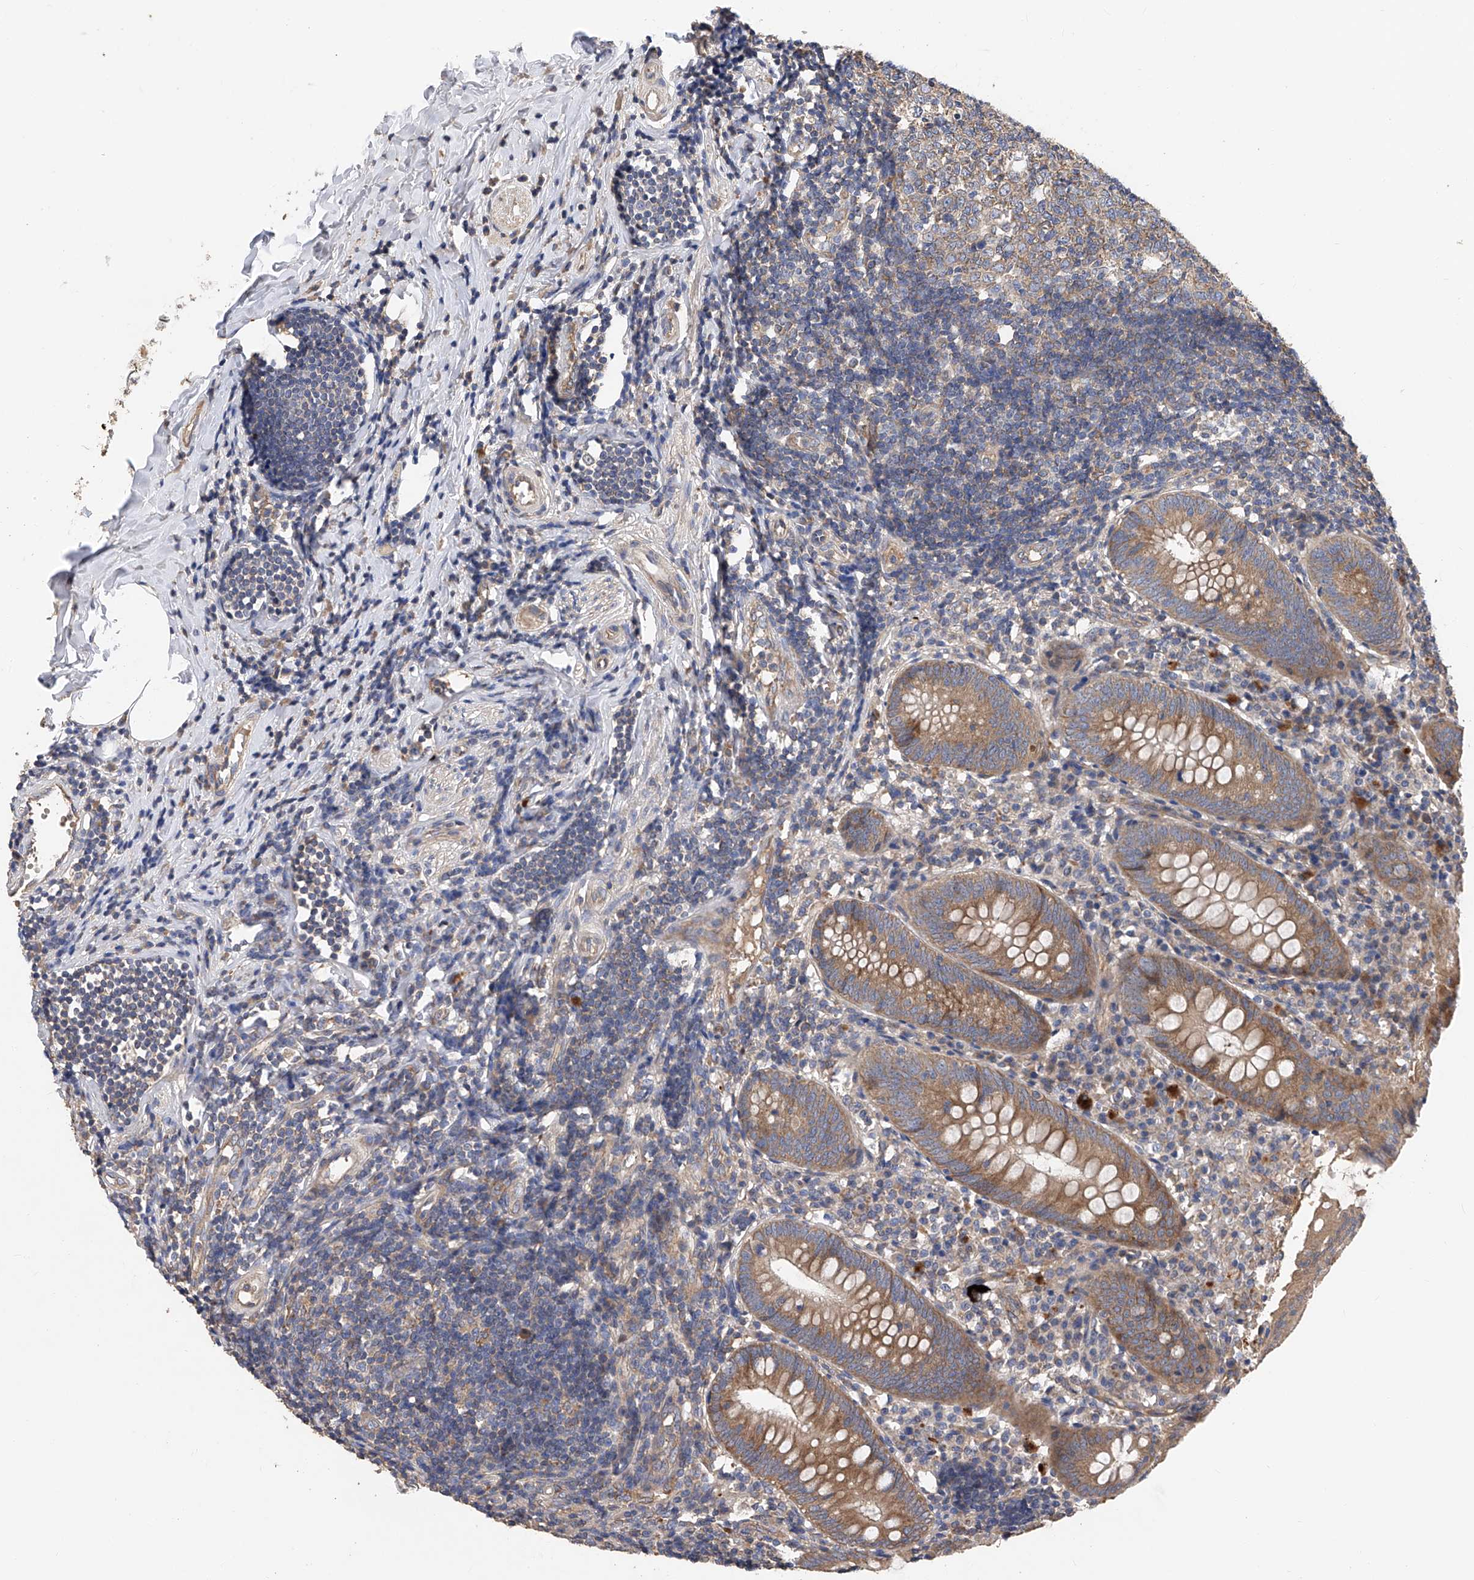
{"staining": {"intensity": "moderate", "quantity": ">75%", "location": "cytoplasmic/membranous"}, "tissue": "appendix", "cell_type": "Glandular cells", "image_type": "normal", "snomed": [{"axis": "morphology", "description": "Normal tissue, NOS"}, {"axis": "topography", "description": "Appendix"}], "caption": "Immunohistochemical staining of normal human appendix demonstrates >75% levels of moderate cytoplasmic/membranous protein positivity in approximately >75% of glandular cells.", "gene": "PTK2", "patient": {"sex": "female", "age": 54}}